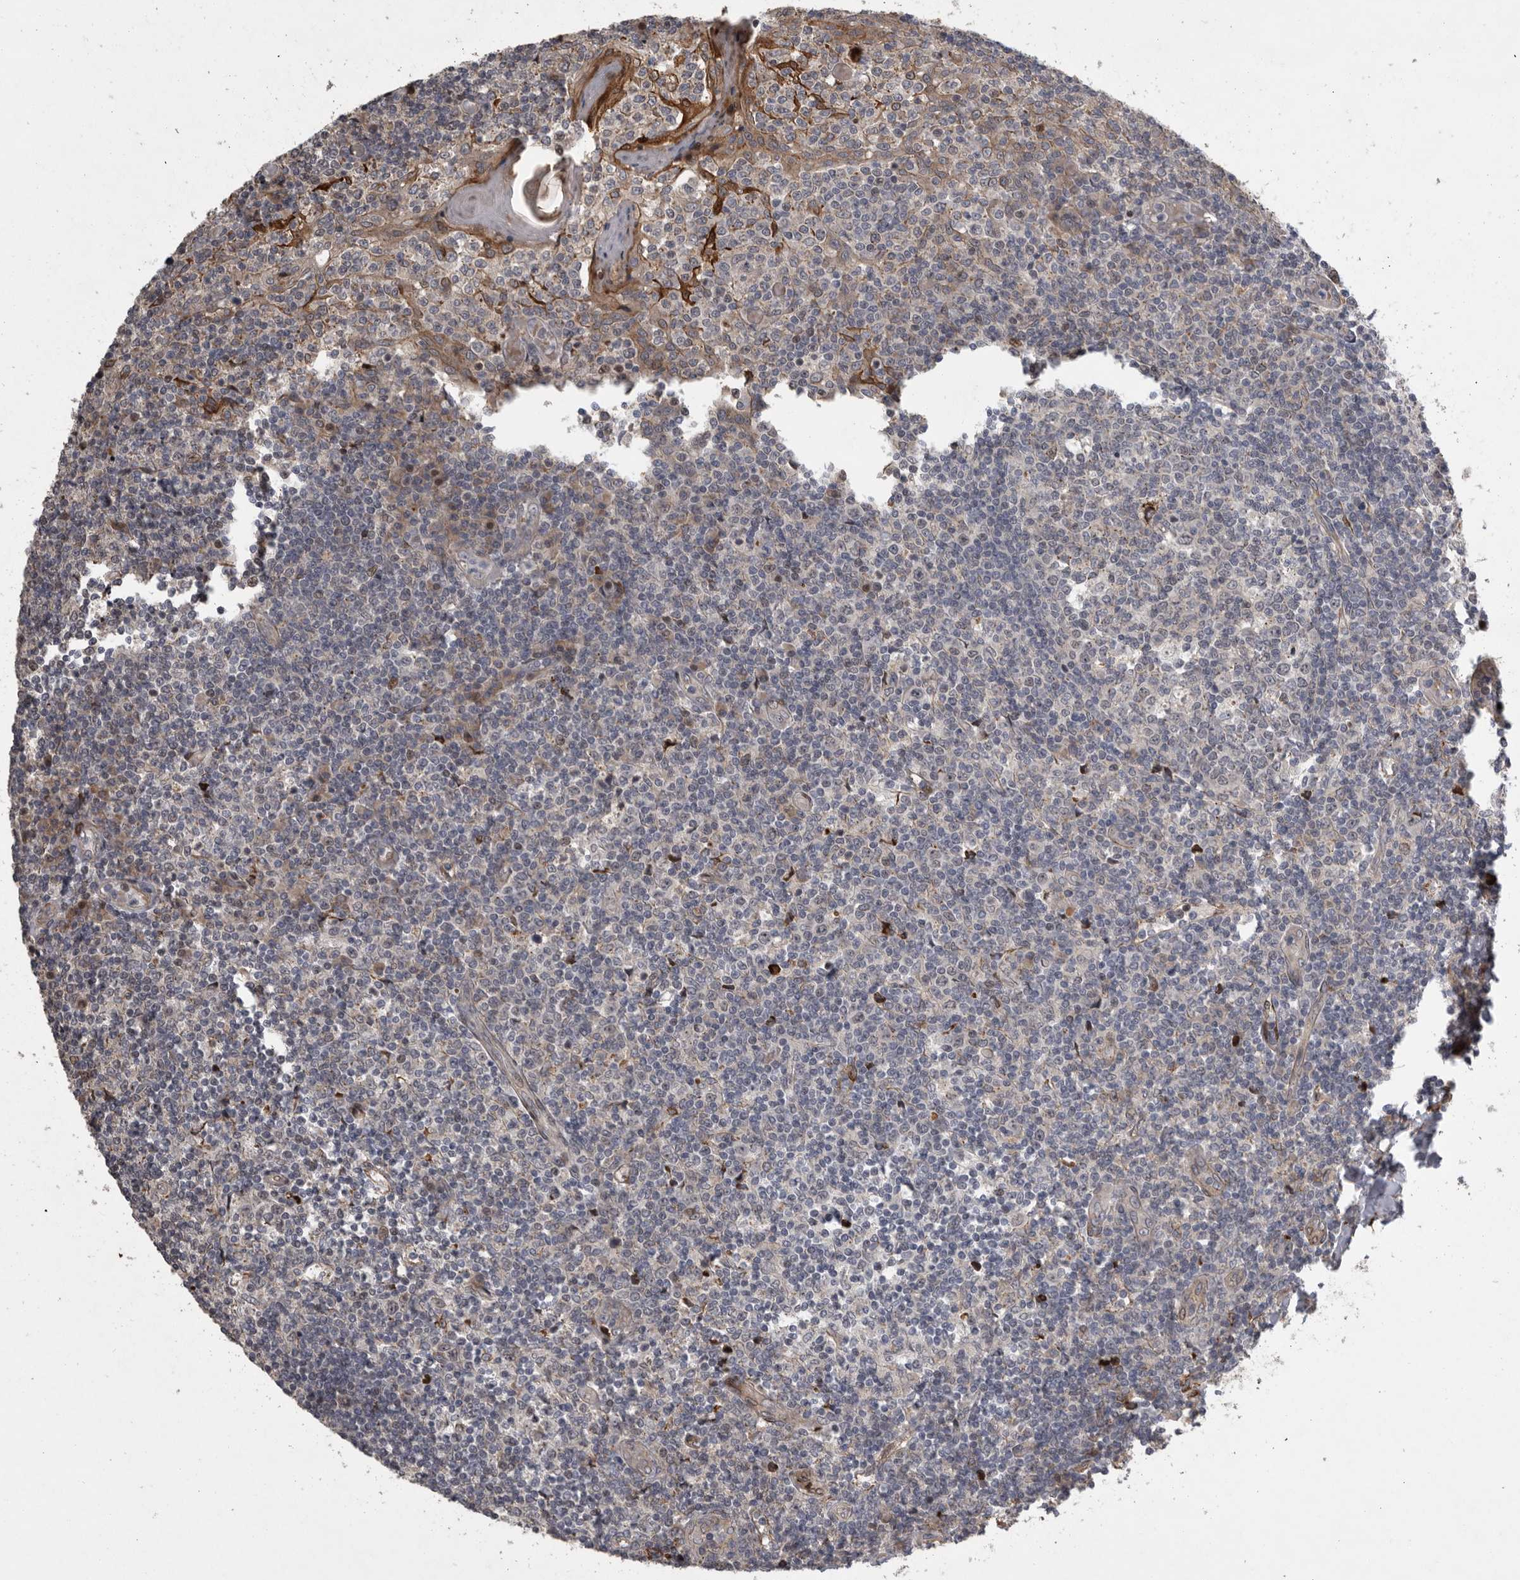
{"staining": {"intensity": "negative", "quantity": "none", "location": "none"}, "tissue": "tonsil", "cell_type": "Germinal center cells", "image_type": "normal", "snomed": [{"axis": "morphology", "description": "Normal tissue, NOS"}, {"axis": "topography", "description": "Tonsil"}], "caption": "DAB immunohistochemical staining of unremarkable tonsil shows no significant positivity in germinal center cells.", "gene": "MPDZ", "patient": {"sex": "female", "age": 19}}